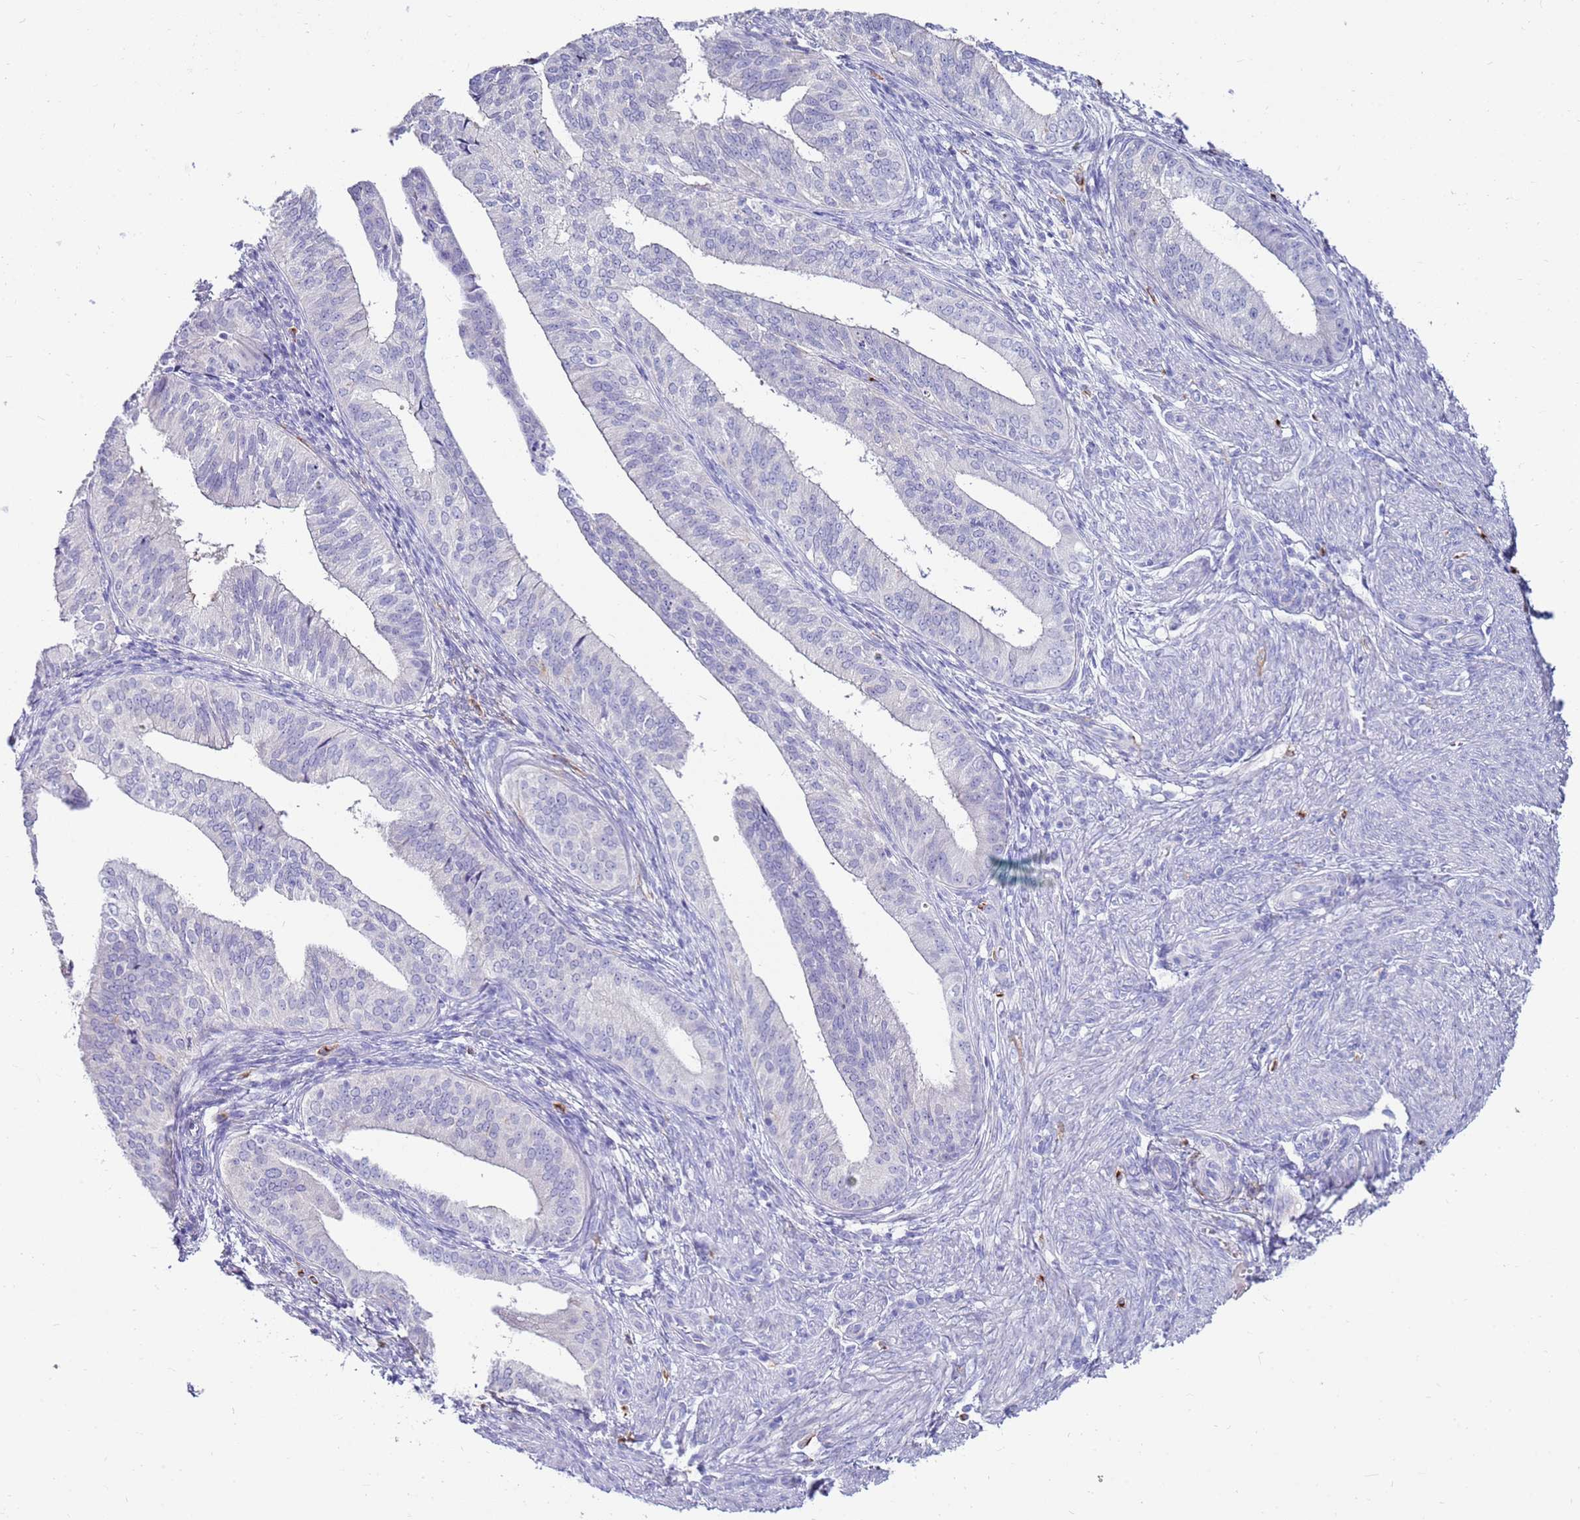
{"staining": {"intensity": "negative", "quantity": "none", "location": "none"}, "tissue": "endometrial cancer", "cell_type": "Tumor cells", "image_type": "cancer", "snomed": [{"axis": "morphology", "description": "Adenocarcinoma, NOS"}, {"axis": "topography", "description": "Endometrium"}], "caption": "Endometrial cancer stained for a protein using IHC displays no staining tumor cells.", "gene": "EVPLL", "patient": {"sex": "female", "age": 50}}